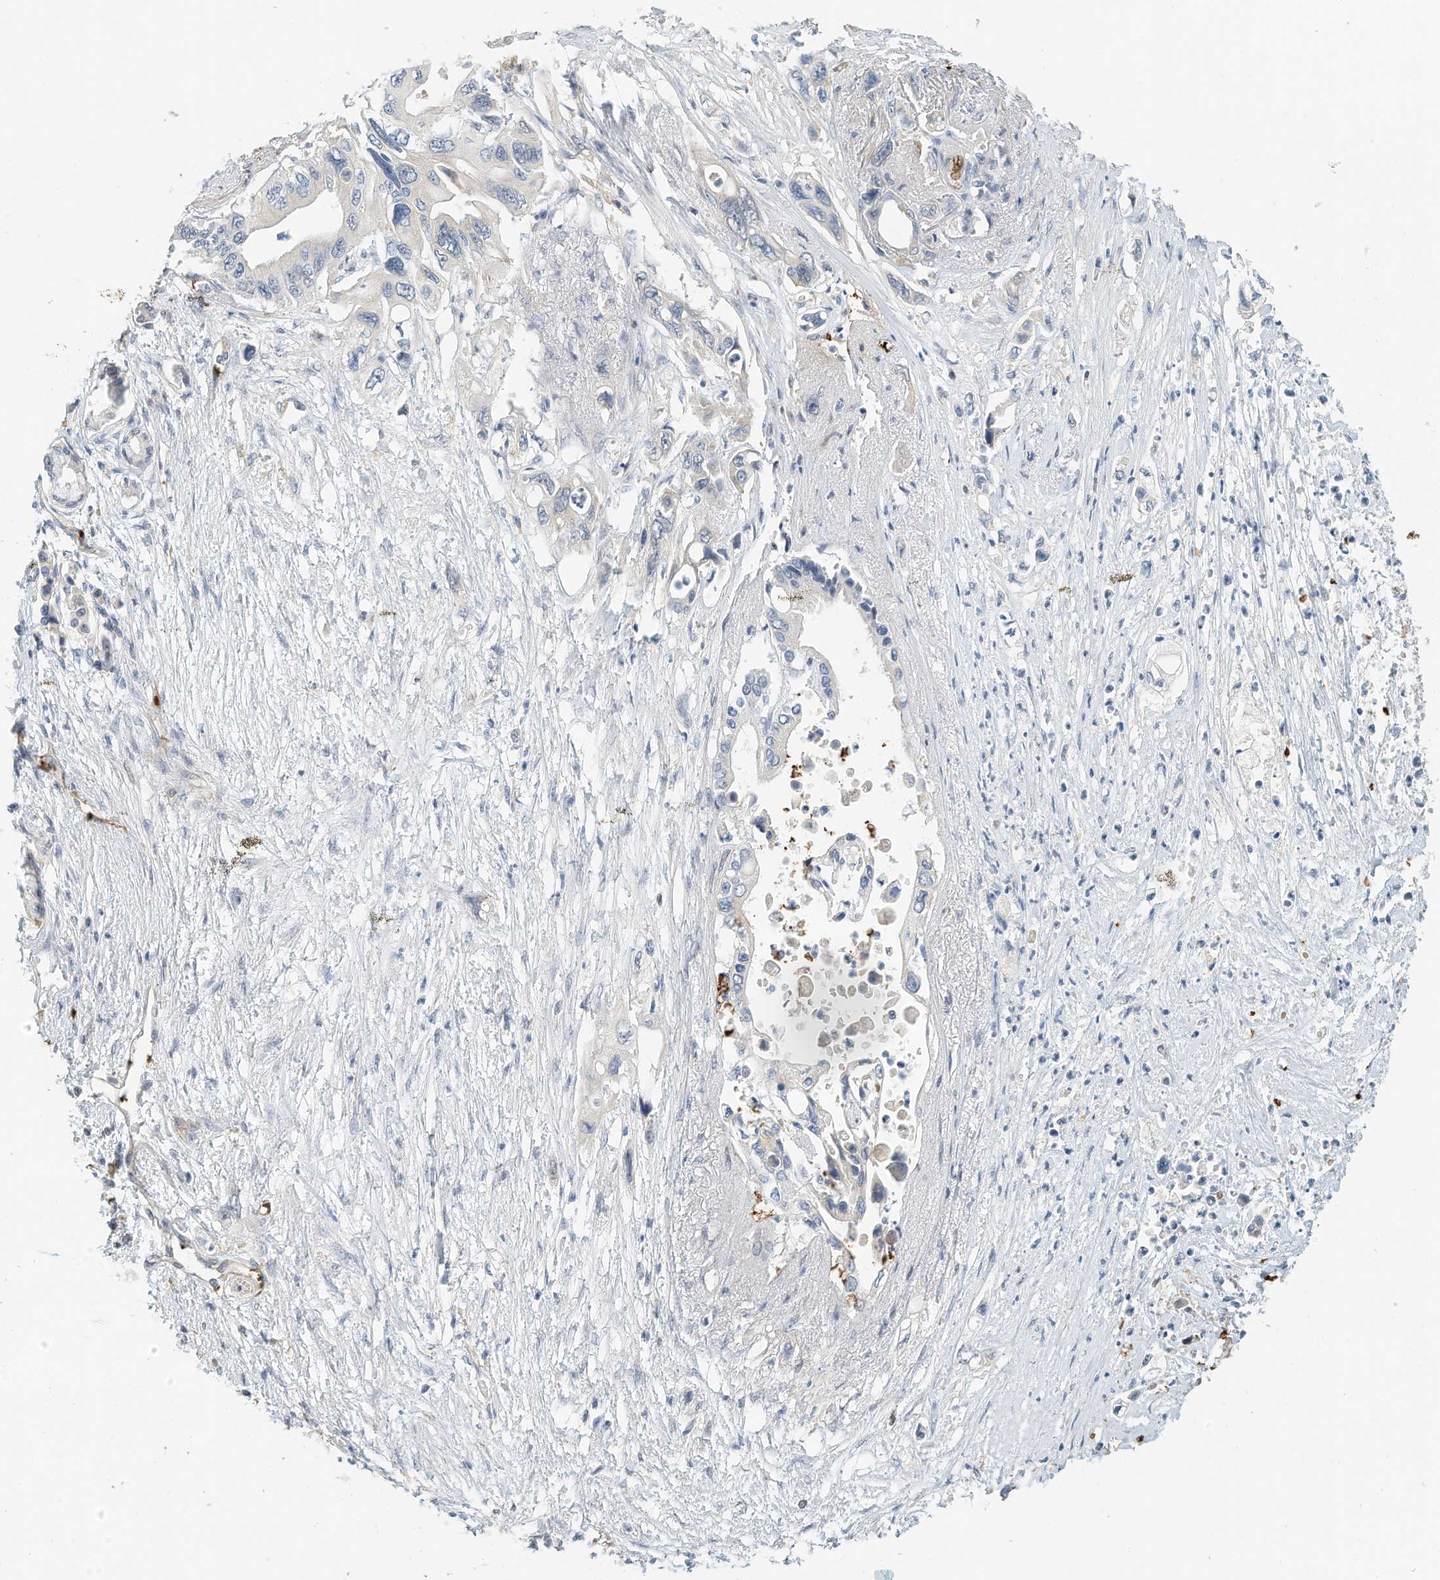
{"staining": {"intensity": "negative", "quantity": "none", "location": "none"}, "tissue": "pancreatic cancer", "cell_type": "Tumor cells", "image_type": "cancer", "snomed": [{"axis": "morphology", "description": "Adenocarcinoma, NOS"}, {"axis": "topography", "description": "Pancreas"}], "caption": "A photomicrograph of human pancreatic adenocarcinoma is negative for staining in tumor cells.", "gene": "RCAN3", "patient": {"sex": "male", "age": 66}}